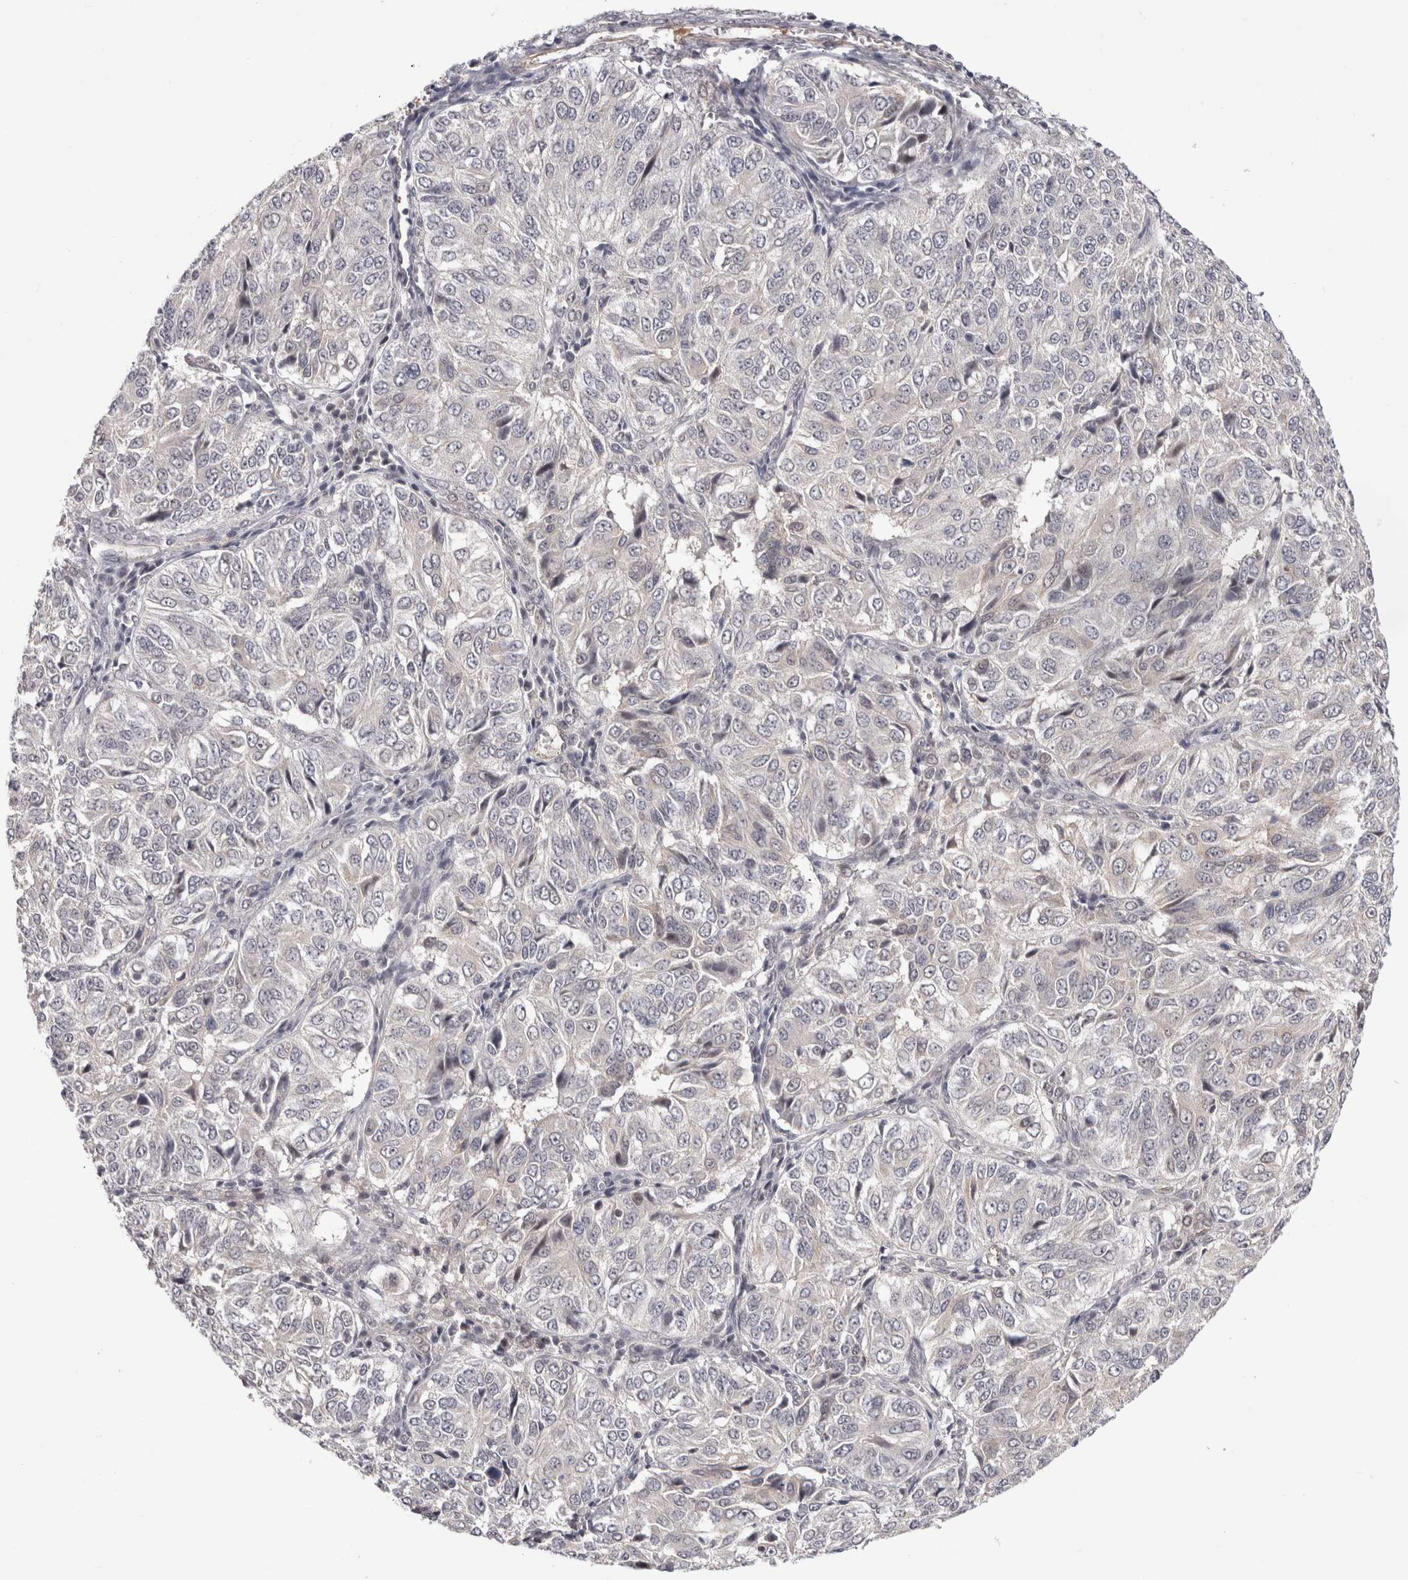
{"staining": {"intensity": "negative", "quantity": "none", "location": "none"}, "tissue": "ovarian cancer", "cell_type": "Tumor cells", "image_type": "cancer", "snomed": [{"axis": "morphology", "description": "Carcinoma, endometroid"}, {"axis": "topography", "description": "Ovary"}], "caption": "Immunohistochemistry of ovarian endometroid carcinoma reveals no positivity in tumor cells.", "gene": "ZNF318", "patient": {"sex": "female", "age": 51}}